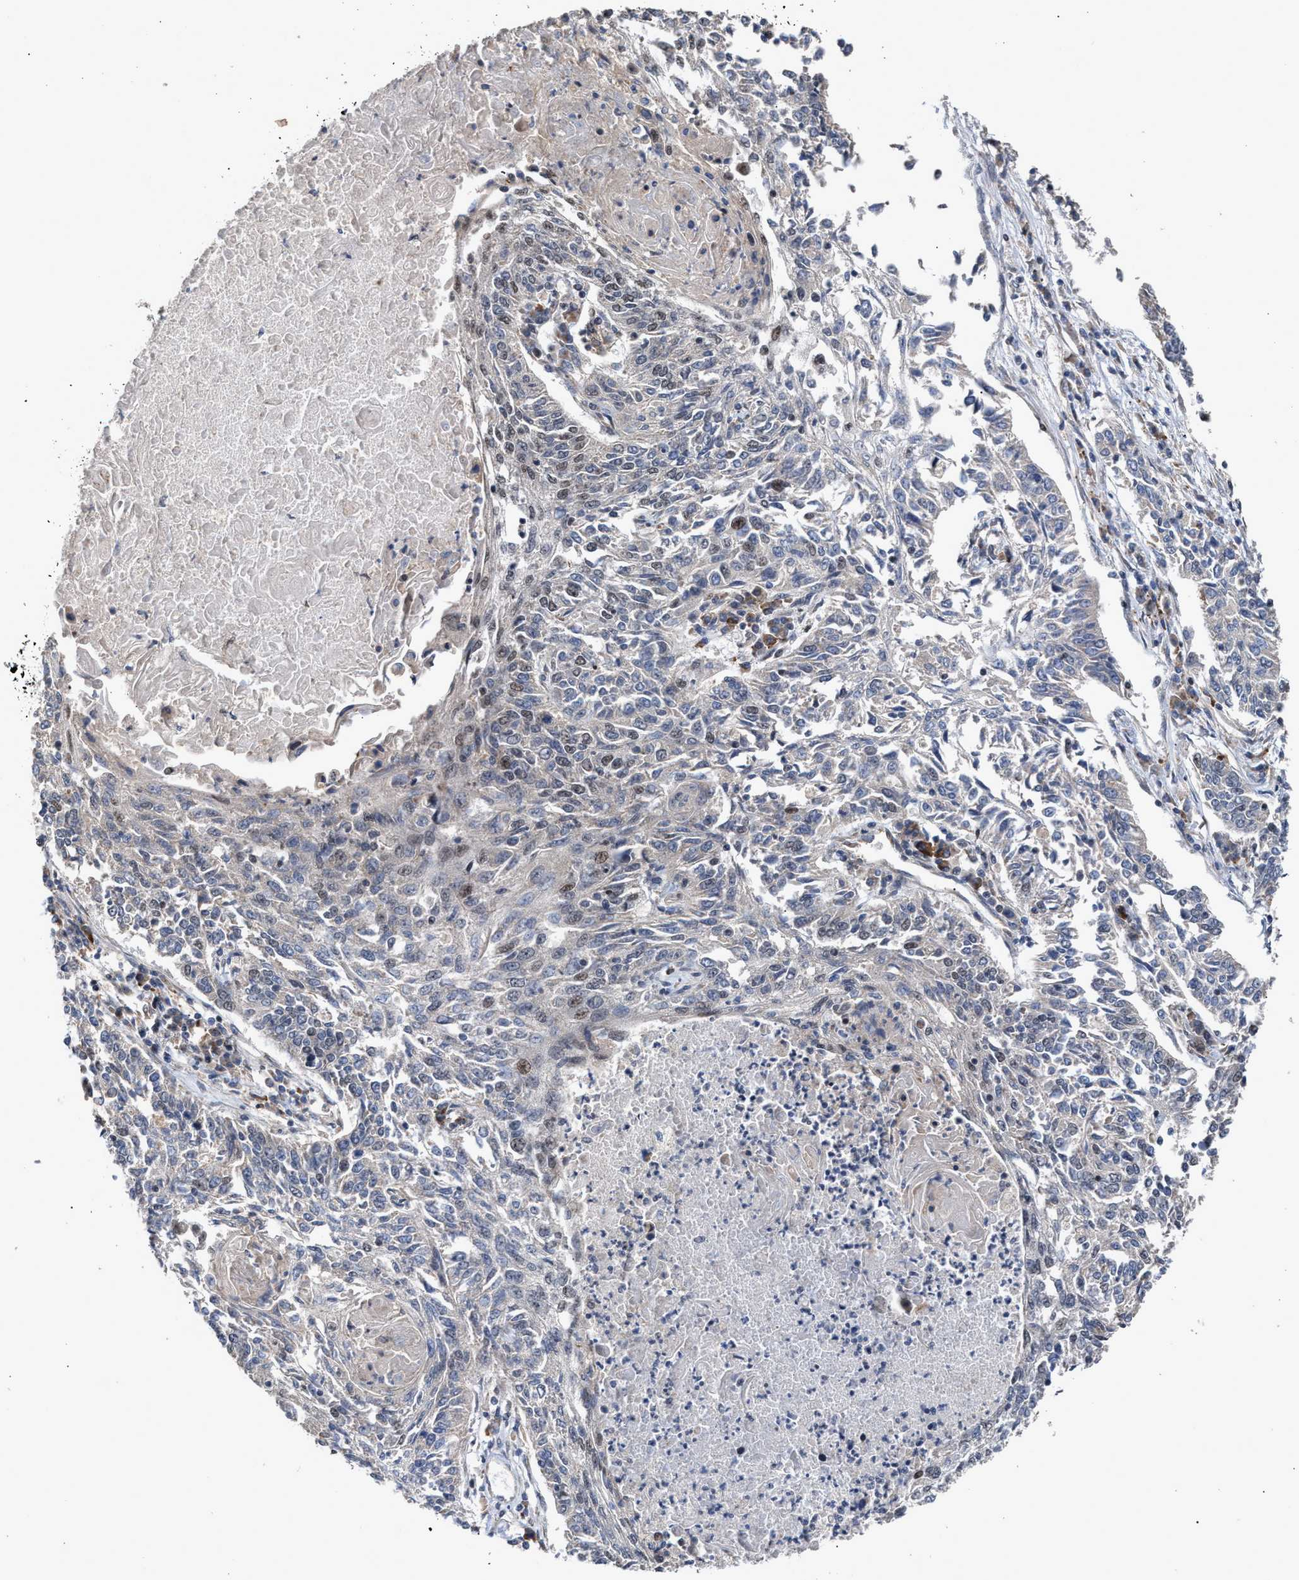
{"staining": {"intensity": "negative", "quantity": "none", "location": "none"}, "tissue": "lung cancer", "cell_type": "Tumor cells", "image_type": "cancer", "snomed": [{"axis": "morphology", "description": "Normal tissue, NOS"}, {"axis": "morphology", "description": "Squamous cell carcinoma, NOS"}, {"axis": "topography", "description": "Cartilage tissue"}, {"axis": "topography", "description": "Bronchus"}, {"axis": "topography", "description": "Lung"}], "caption": "The photomicrograph exhibits no significant staining in tumor cells of lung squamous cell carcinoma.", "gene": "MKNK2", "patient": {"sex": "female", "age": 49}}